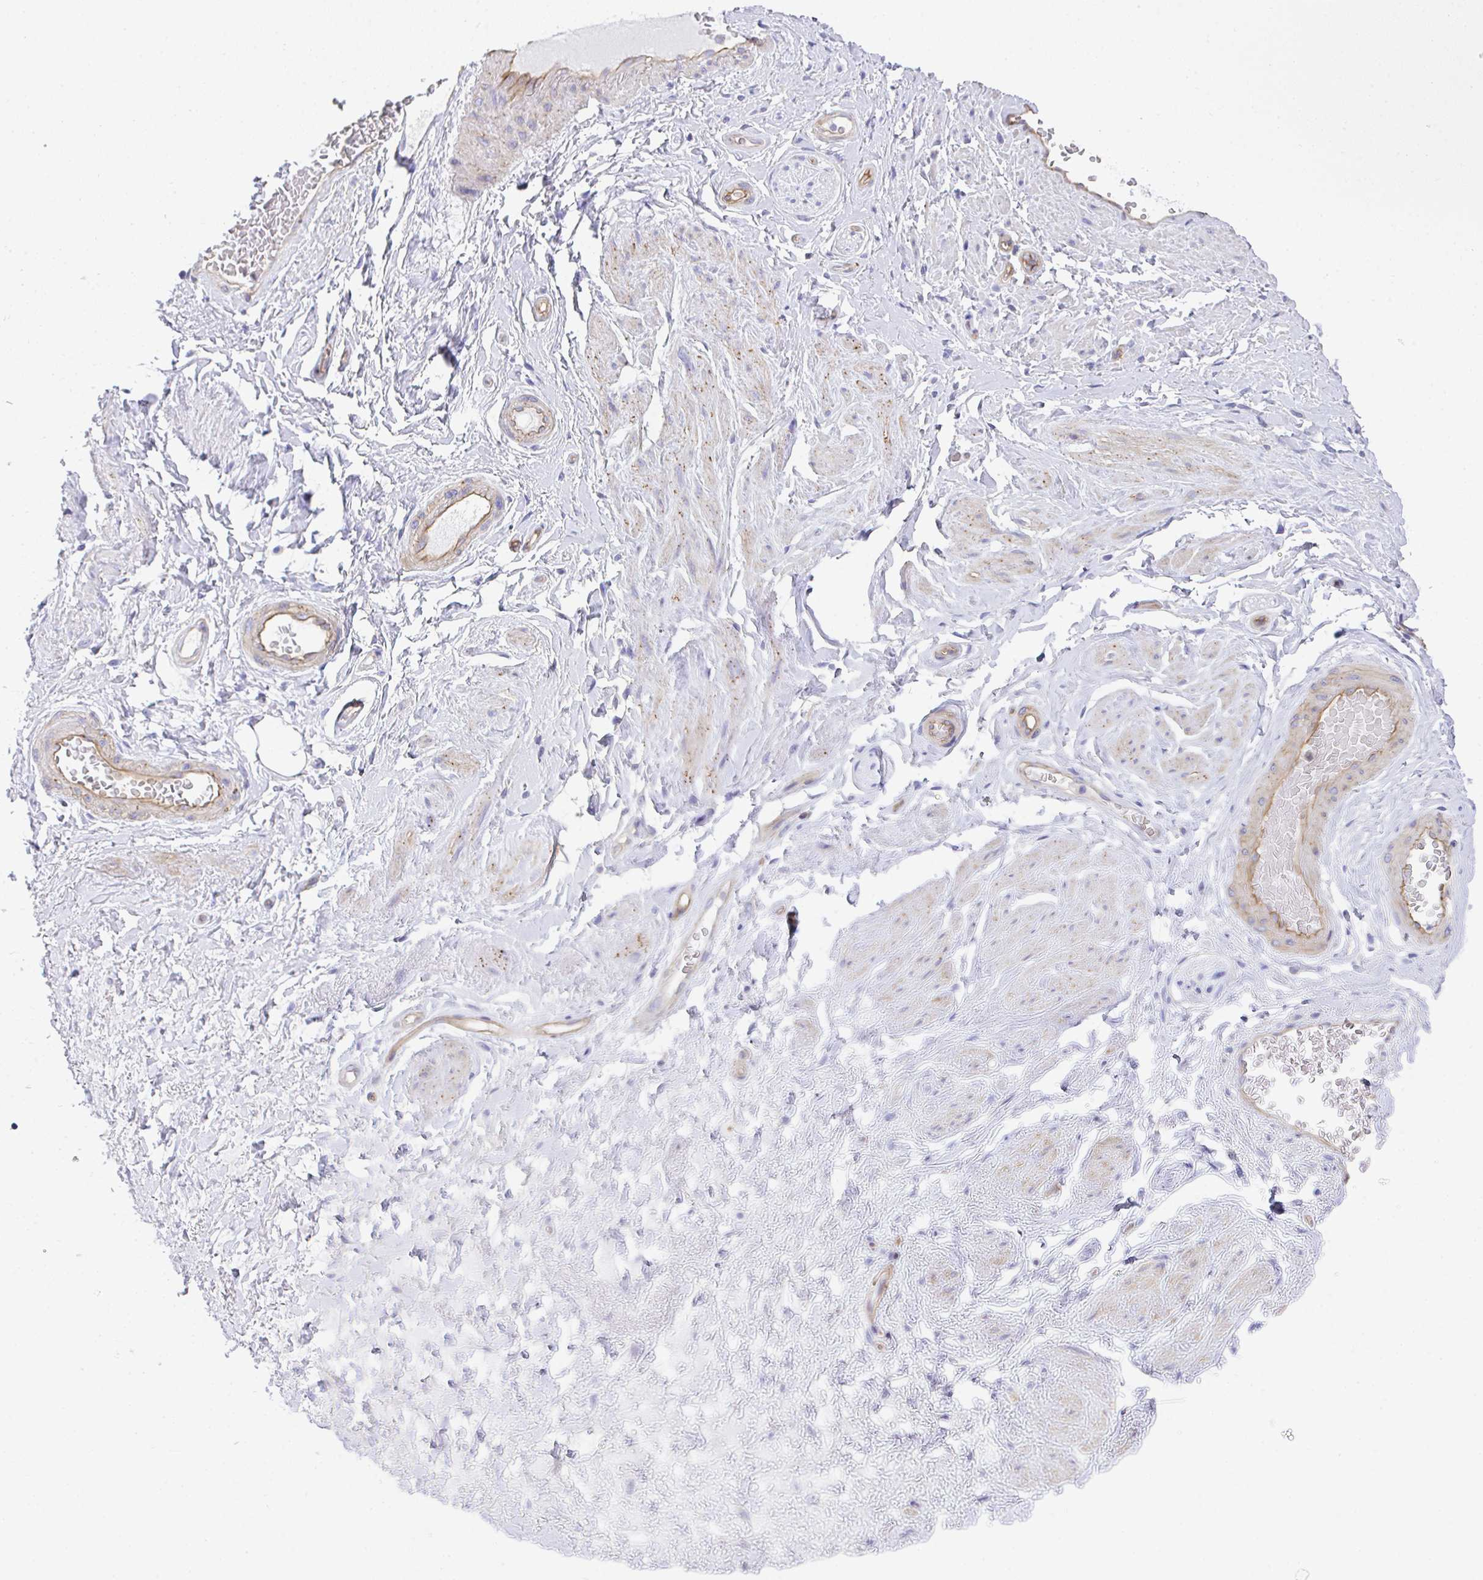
{"staining": {"intensity": "negative", "quantity": "none", "location": "none"}, "tissue": "adipose tissue", "cell_type": "Adipocytes", "image_type": "normal", "snomed": [{"axis": "morphology", "description": "Normal tissue, NOS"}, {"axis": "topography", "description": "Vagina"}, {"axis": "topography", "description": "Peripheral nerve tissue"}], "caption": "This is an IHC micrograph of unremarkable human adipose tissue. There is no positivity in adipocytes.", "gene": "TNFAIP8", "patient": {"sex": "female", "age": 71}}